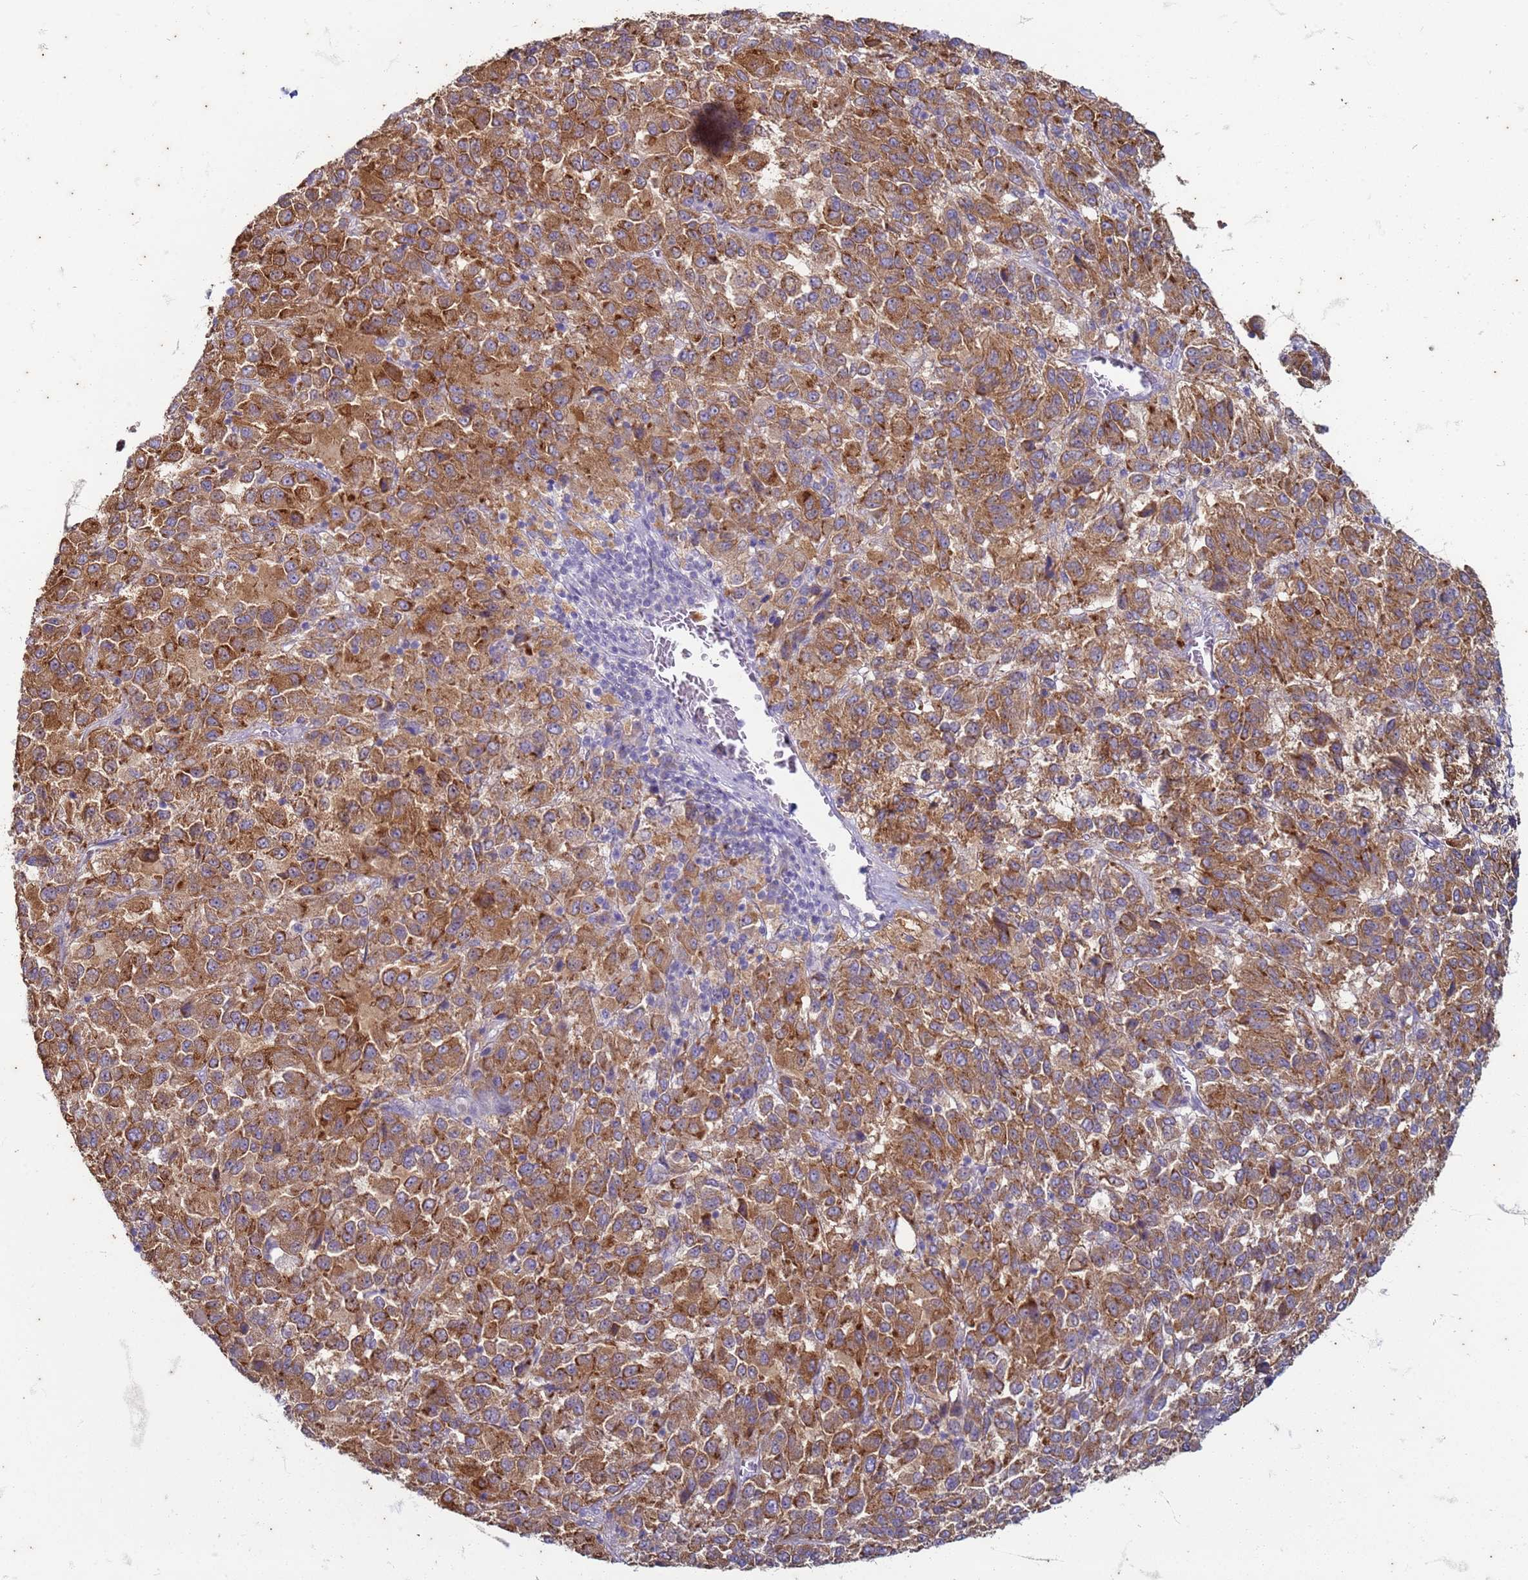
{"staining": {"intensity": "moderate", "quantity": ">75%", "location": "cytoplasmic/membranous"}, "tissue": "melanoma", "cell_type": "Tumor cells", "image_type": "cancer", "snomed": [{"axis": "morphology", "description": "Malignant melanoma, Metastatic site"}, {"axis": "topography", "description": "Lung"}], "caption": "Tumor cells show moderate cytoplasmic/membranous expression in approximately >75% of cells in malignant melanoma (metastatic site). The staining was performed using DAB (3,3'-diaminobenzidine), with brown indicating positive protein expression. Nuclei are stained blue with hematoxylin.", "gene": "SUCO", "patient": {"sex": "male", "age": 64}}